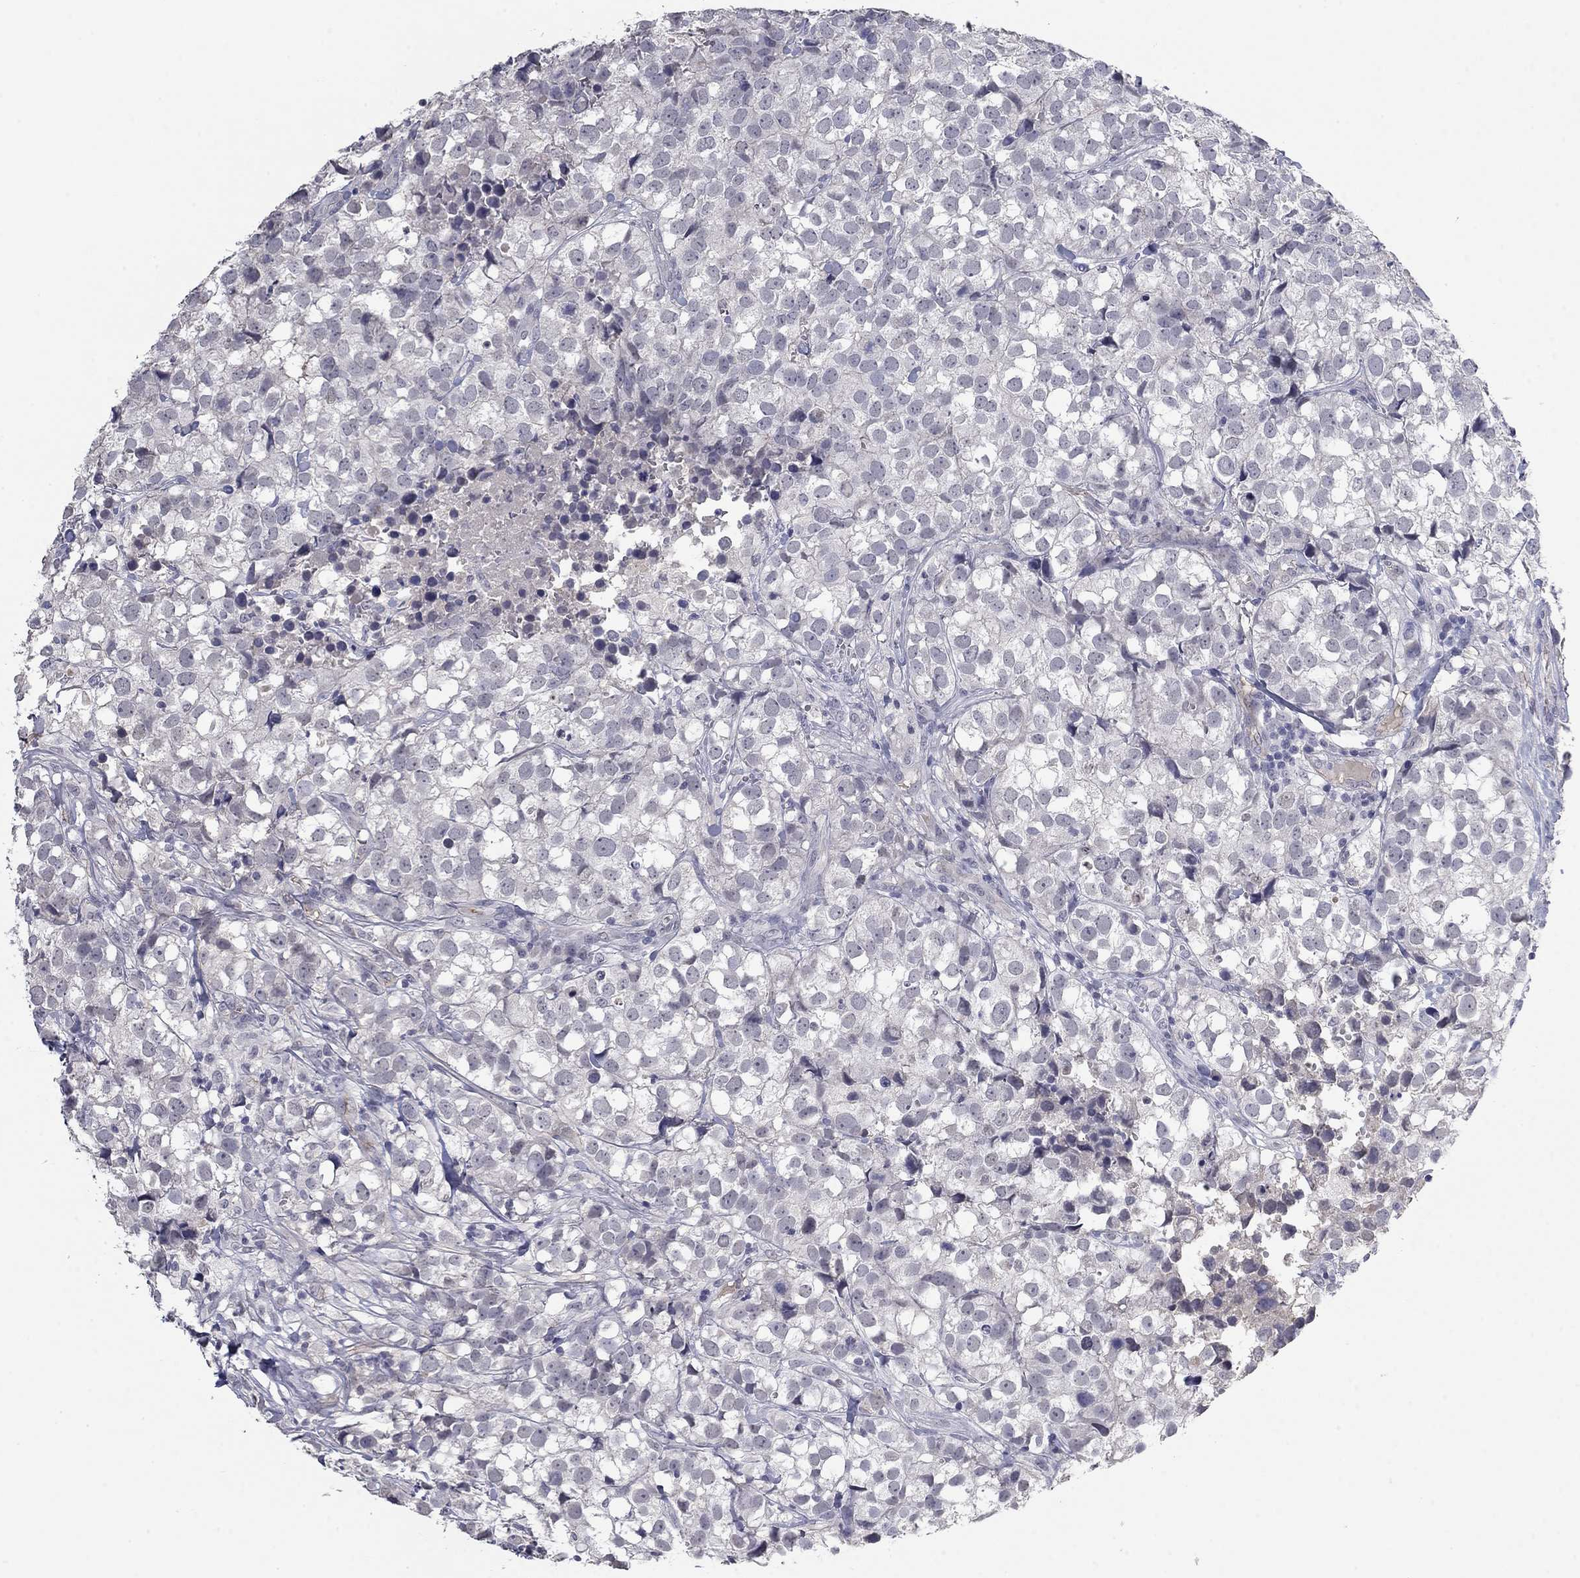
{"staining": {"intensity": "negative", "quantity": "none", "location": "none"}, "tissue": "breast cancer", "cell_type": "Tumor cells", "image_type": "cancer", "snomed": [{"axis": "morphology", "description": "Duct carcinoma"}, {"axis": "topography", "description": "Breast"}], "caption": "Human breast infiltrating ductal carcinoma stained for a protein using IHC demonstrates no positivity in tumor cells.", "gene": "IP6K3", "patient": {"sex": "female", "age": 30}}